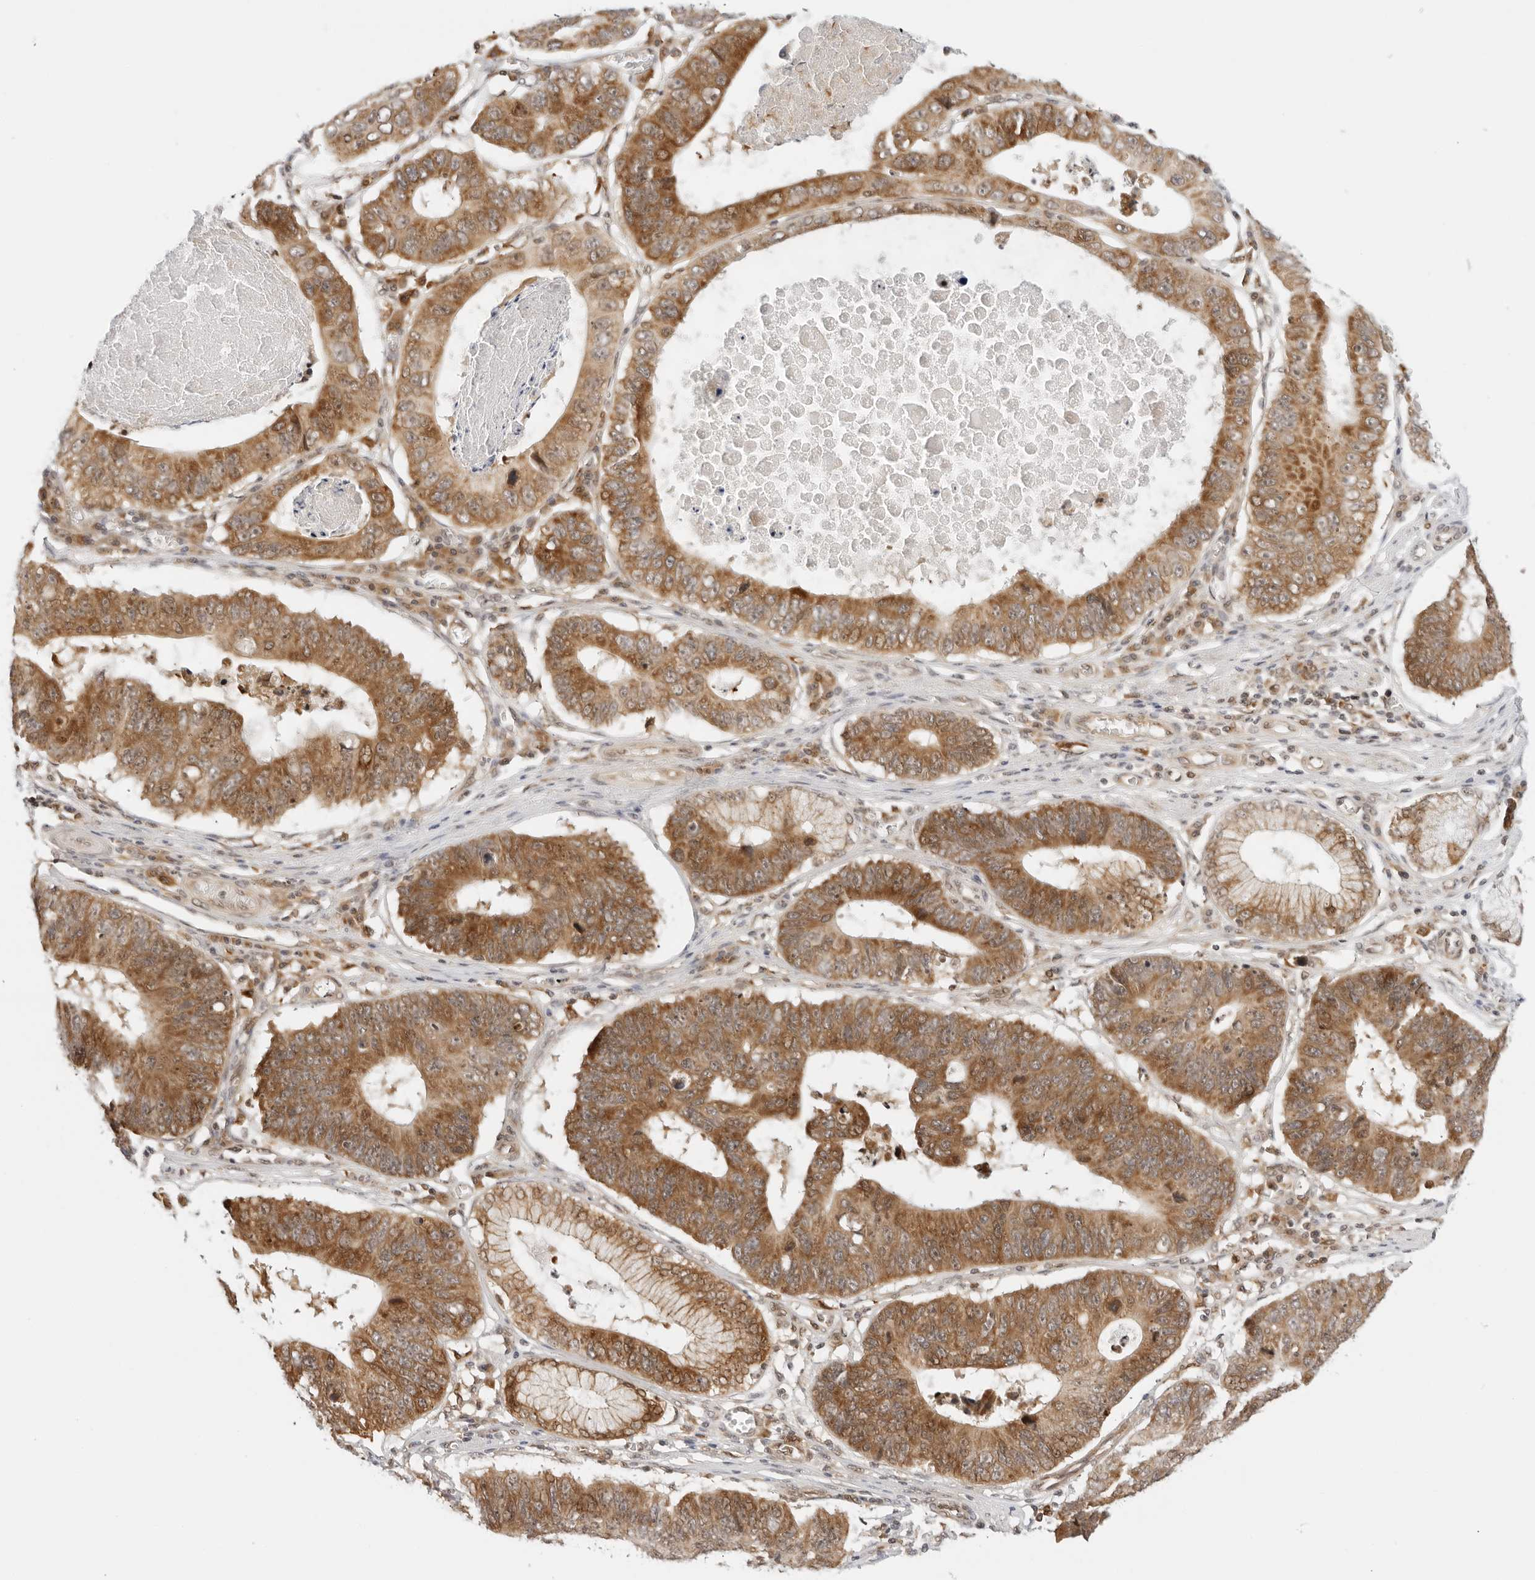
{"staining": {"intensity": "moderate", "quantity": ">75%", "location": "cytoplasmic/membranous,nuclear"}, "tissue": "stomach cancer", "cell_type": "Tumor cells", "image_type": "cancer", "snomed": [{"axis": "morphology", "description": "Adenocarcinoma, NOS"}, {"axis": "topography", "description": "Stomach"}], "caption": "IHC histopathology image of human stomach adenocarcinoma stained for a protein (brown), which reveals medium levels of moderate cytoplasmic/membranous and nuclear positivity in approximately >75% of tumor cells.", "gene": "RC3H1", "patient": {"sex": "male", "age": 59}}